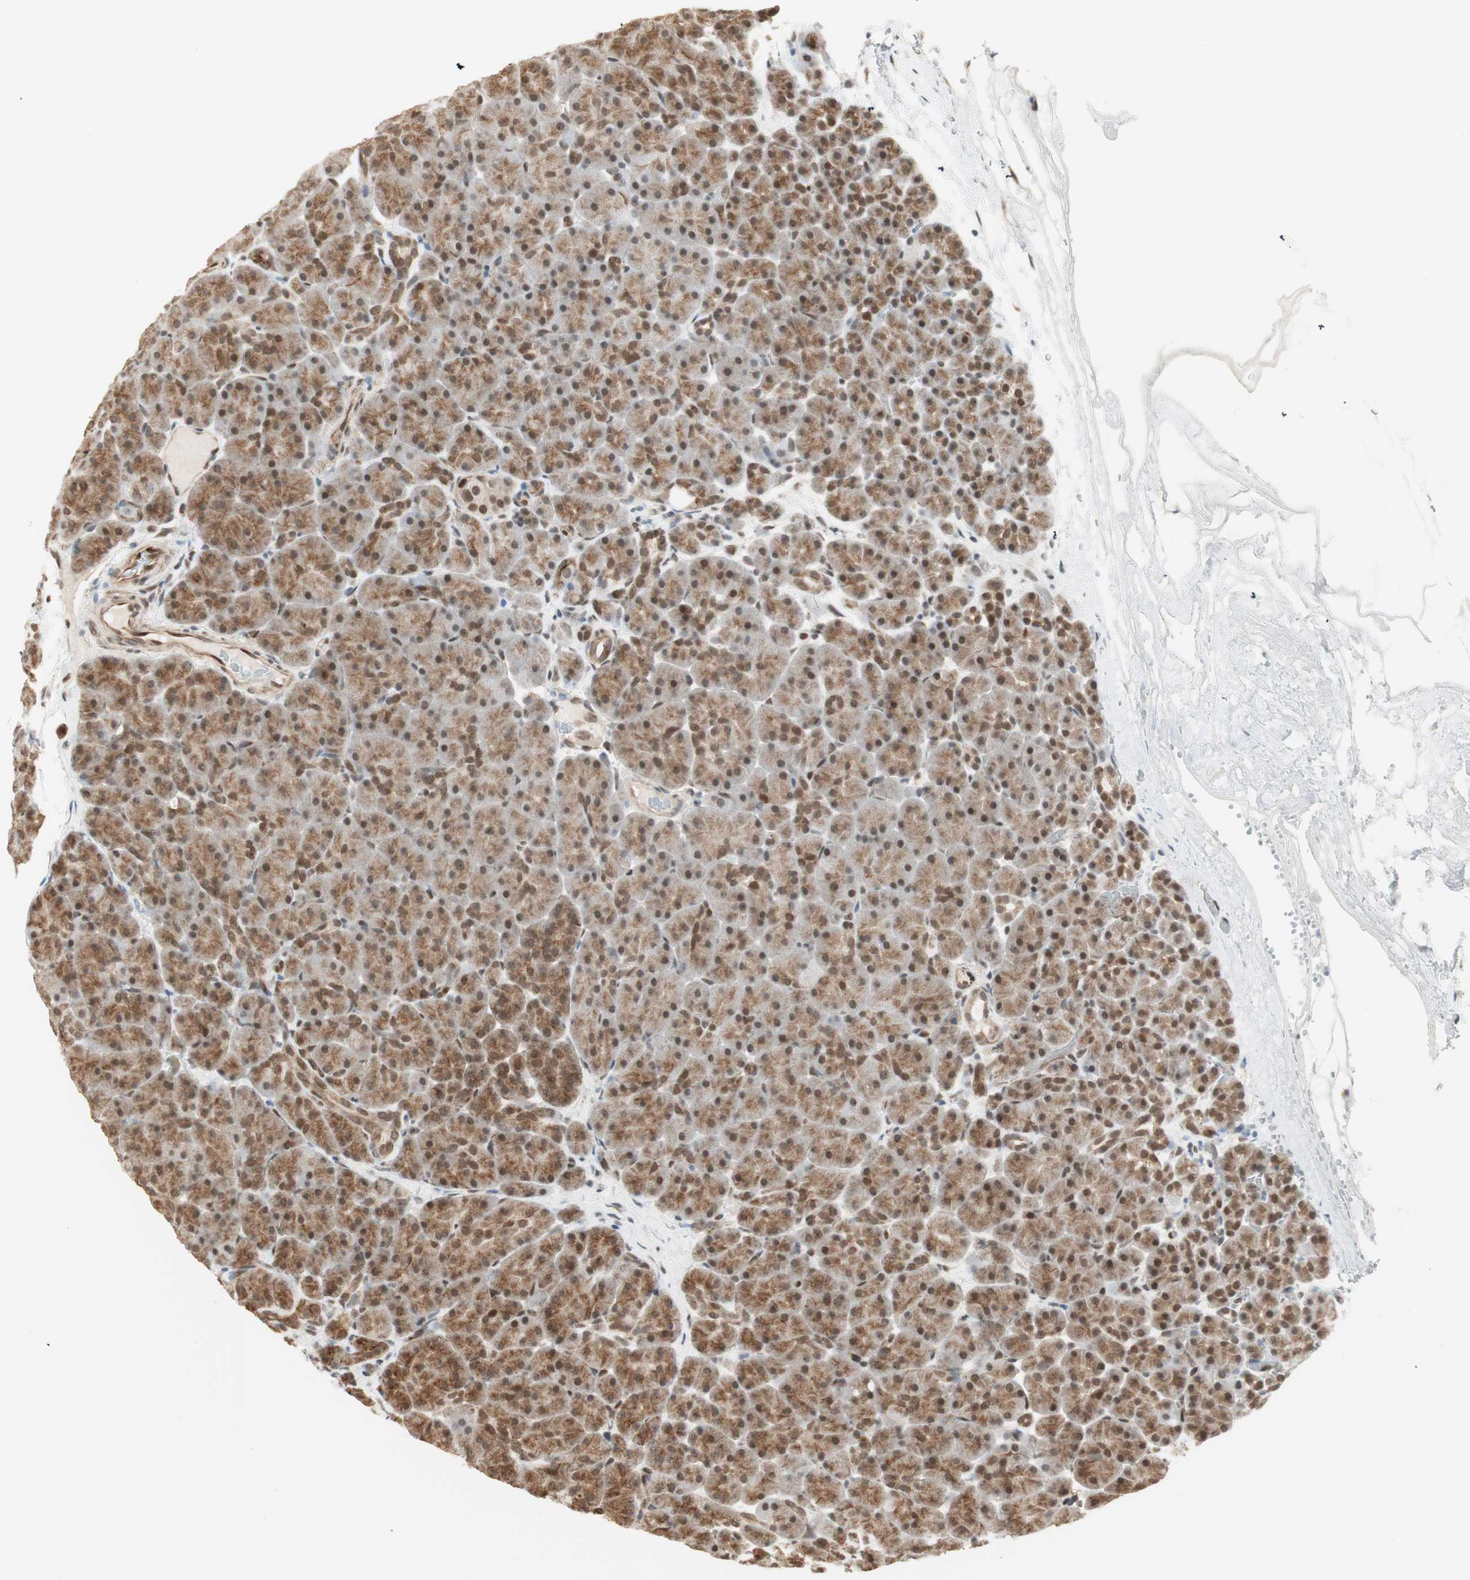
{"staining": {"intensity": "moderate", "quantity": ">75%", "location": "cytoplasmic/membranous,nuclear"}, "tissue": "pancreas", "cell_type": "Exocrine glandular cells", "image_type": "normal", "snomed": [{"axis": "morphology", "description": "Normal tissue, NOS"}, {"axis": "topography", "description": "Pancreas"}], "caption": "Immunohistochemistry photomicrograph of benign pancreas: human pancreas stained using IHC reveals medium levels of moderate protein expression localized specifically in the cytoplasmic/membranous,nuclear of exocrine glandular cells, appearing as a cytoplasmic/membranous,nuclear brown color.", "gene": "ZBTB17", "patient": {"sex": "male", "age": 66}}